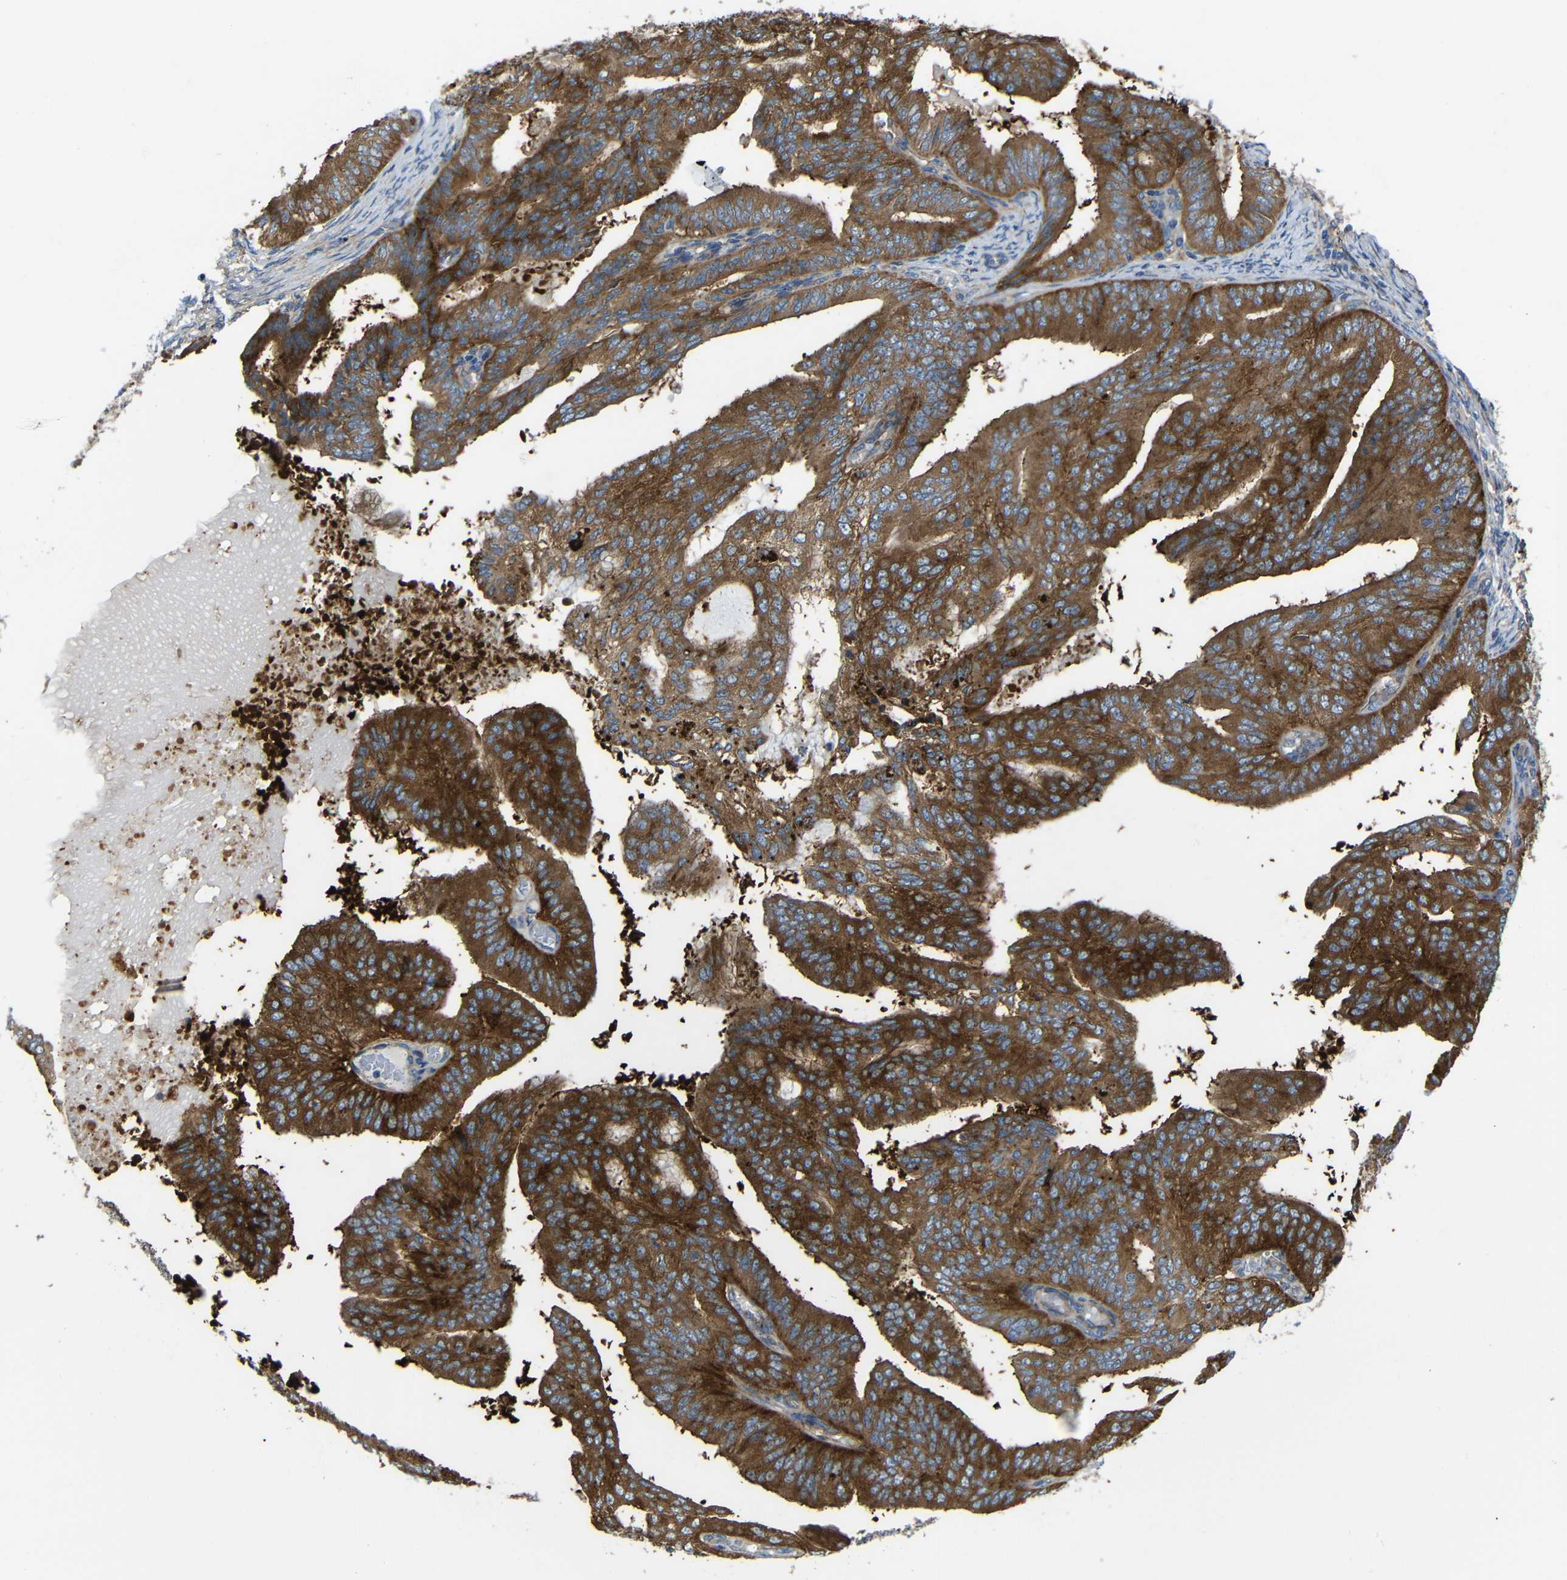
{"staining": {"intensity": "strong", "quantity": ">75%", "location": "cytoplasmic/membranous"}, "tissue": "endometrial cancer", "cell_type": "Tumor cells", "image_type": "cancer", "snomed": [{"axis": "morphology", "description": "Adenocarcinoma, NOS"}, {"axis": "topography", "description": "Endometrium"}], "caption": "Protein expression by IHC reveals strong cytoplasmic/membranous staining in about >75% of tumor cells in adenocarcinoma (endometrial). The protein is stained brown, and the nuclei are stained in blue (DAB IHC with brightfield microscopy, high magnification).", "gene": "SYPL1", "patient": {"sex": "female", "age": 58}}